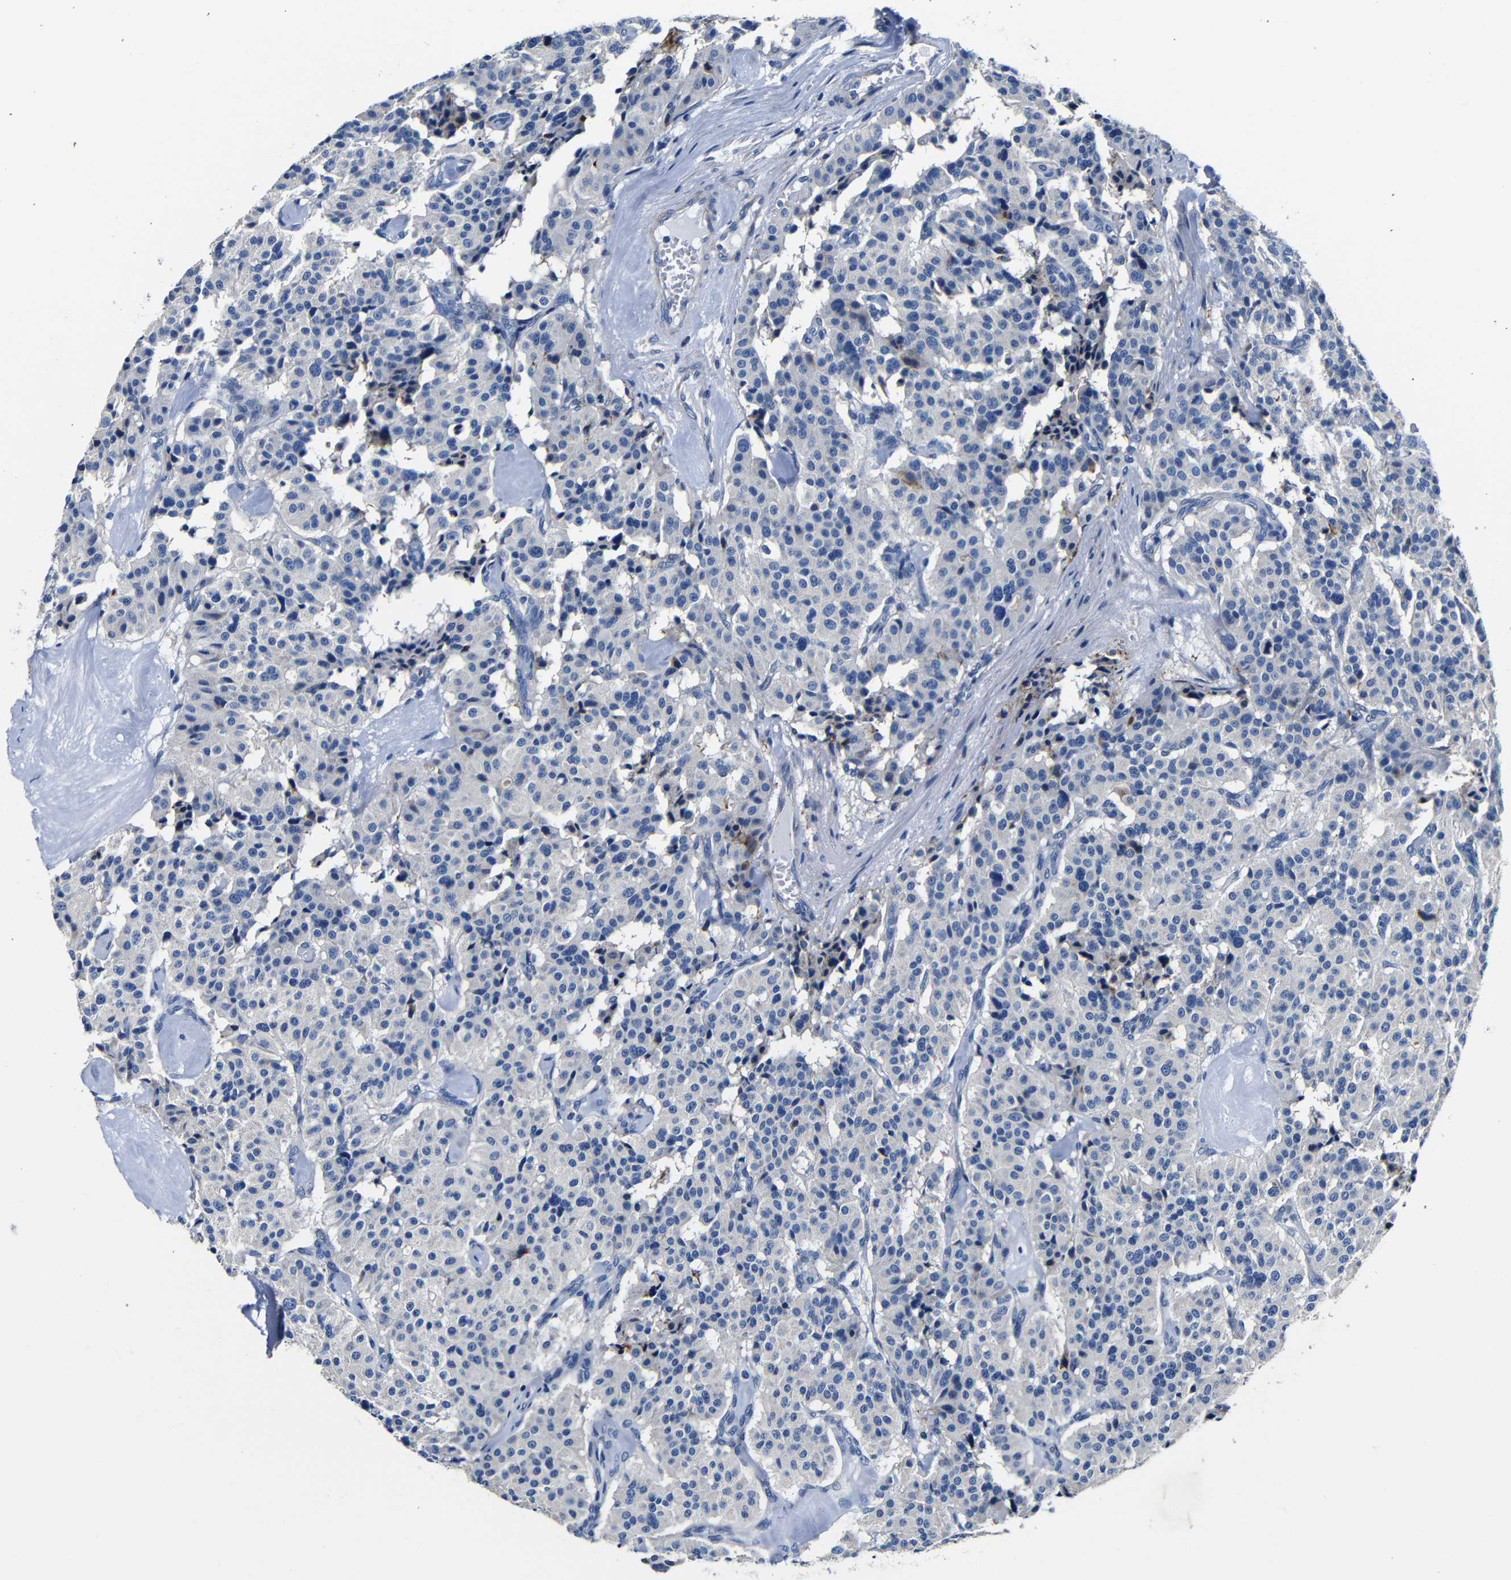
{"staining": {"intensity": "negative", "quantity": "none", "location": "none"}, "tissue": "carcinoid", "cell_type": "Tumor cells", "image_type": "cancer", "snomed": [{"axis": "morphology", "description": "Carcinoid, malignant, NOS"}, {"axis": "topography", "description": "Lung"}], "caption": "There is no significant expression in tumor cells of malignant carcinoid. (Brightfield microscopy of DAB immunohistochemistry at high magnification).", "gene": "TNFAIP1", "patient": {"sex": "male", "age": 30}}